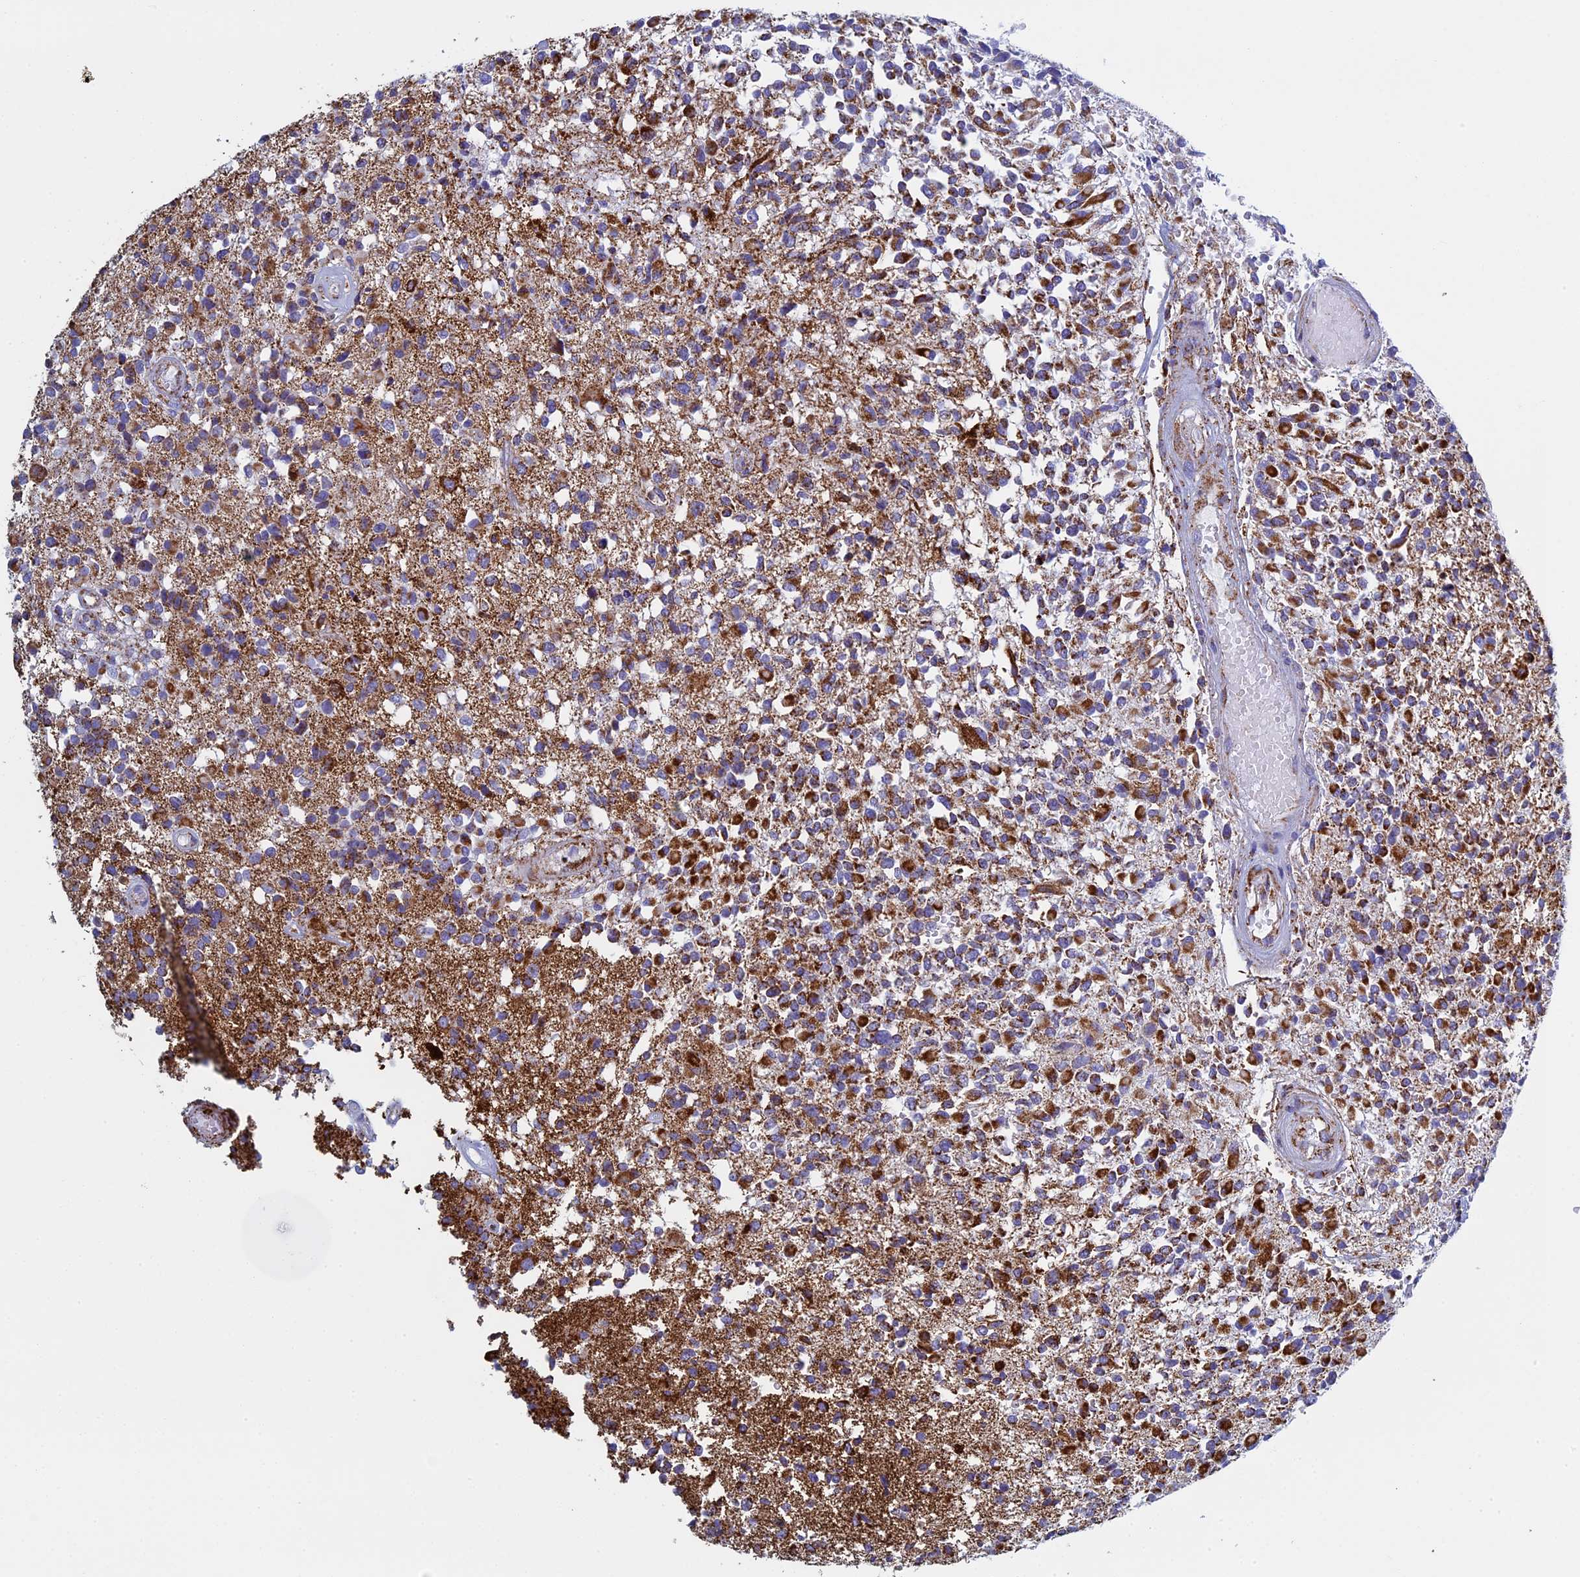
{"staining": {"intensity": "strong", "quantity": "25%-75%", "location": "cytoplasmic/membranous"}, "tissue": "glioma", "cell_type": "Tumor cells", "image_type": "cancer", "snomed": [{"axis": "morphology", "description": "Glioma, malignant, High grade"}, {"axis": "morphology", "description": "Glioblastoma, NOS"}, {"axis": "topography", "description": "Brain"}], "caption": "An immunohistochemistry (IHC) photomicrograph of tumor tissue is shown. Protein staining in brown labels strong cytoplasmic/membranous positivity in glioma within tumor cells.", "gene": "UQCRFS1", "patient": {"sex": "male", "age": 60}}